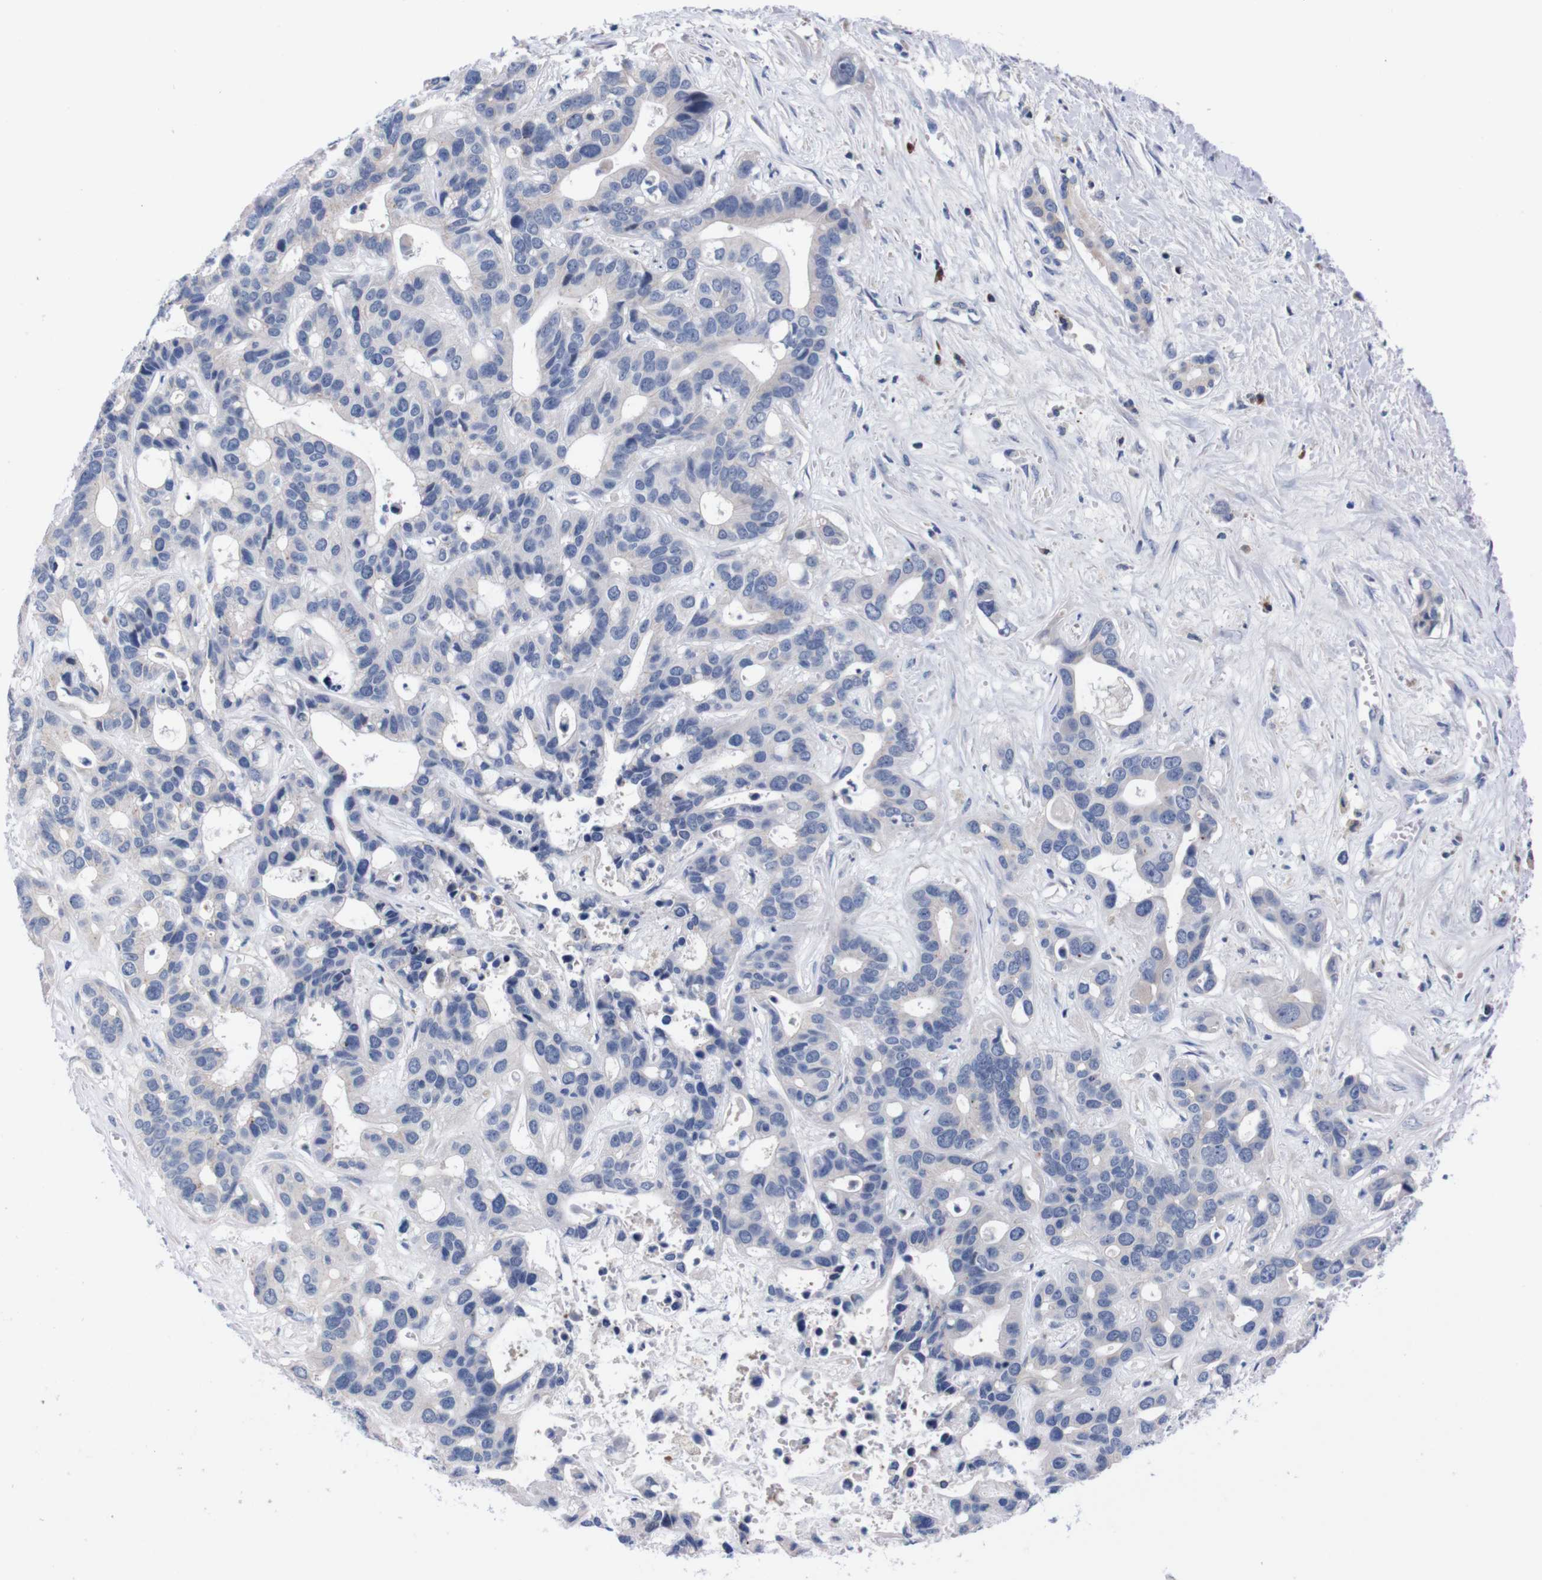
{"staining": {"intensity": "negative", "quantity": "none", "location": "none"}, "tissue": "liver cancer", "cell_type": "Tumor cells", "image_type": "cancer", "snomed": [{"axis": "morphology", "description": "Cholangiocarcinoma"}, {"axis": "topography", "description": "Liver"}], "caption": "Photomicrograph shows no protein positivity in tumor cells of liver cancer (cholangiocarcinoma) tissue. (Immunohistochemistry (ihc), brightfield microscopy, high magnification).", "gene": "FAM210A", "patient": {"sex": "female", "age": 65}}